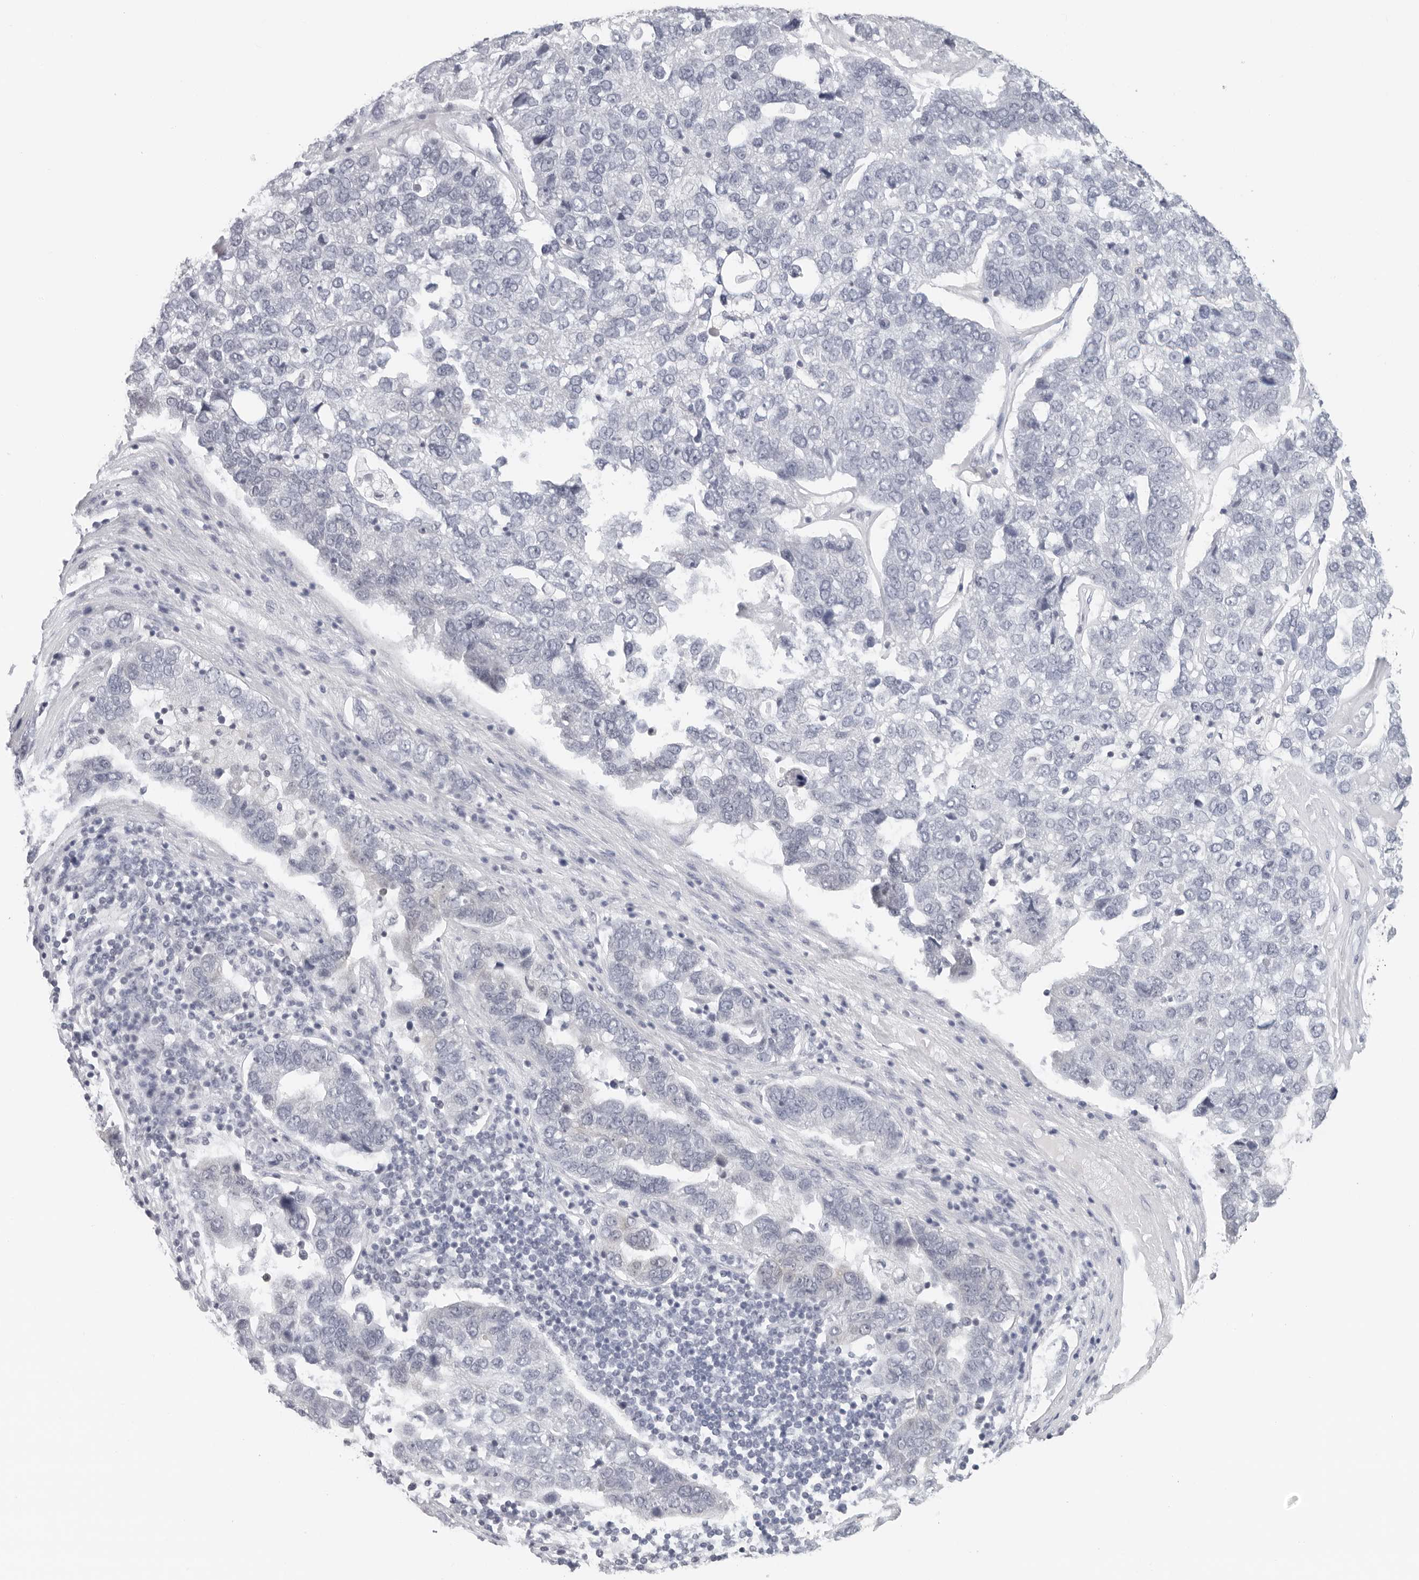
{"staining": {"intensity": "negative", "quantity": "none", "location": "none"}, "tissue": "pancreatic cancer", "cell_type": "Tumor cells", "image_type": "cancer", "snomed": [{"axis": "morphology", "description": "Adenocarcinoma, NOS"}, {"axis": "topography", "description": "Pancreas"}], "caption": "An immunohistochemistry (IHC) histopathology image of adenocarcinoma (pancreatic) is shown. There is no staining in tumor cells of adenocarcinoma (pancreatic).", "gene": "FLG2", "patient": {"sex": "female", "age": 61}}